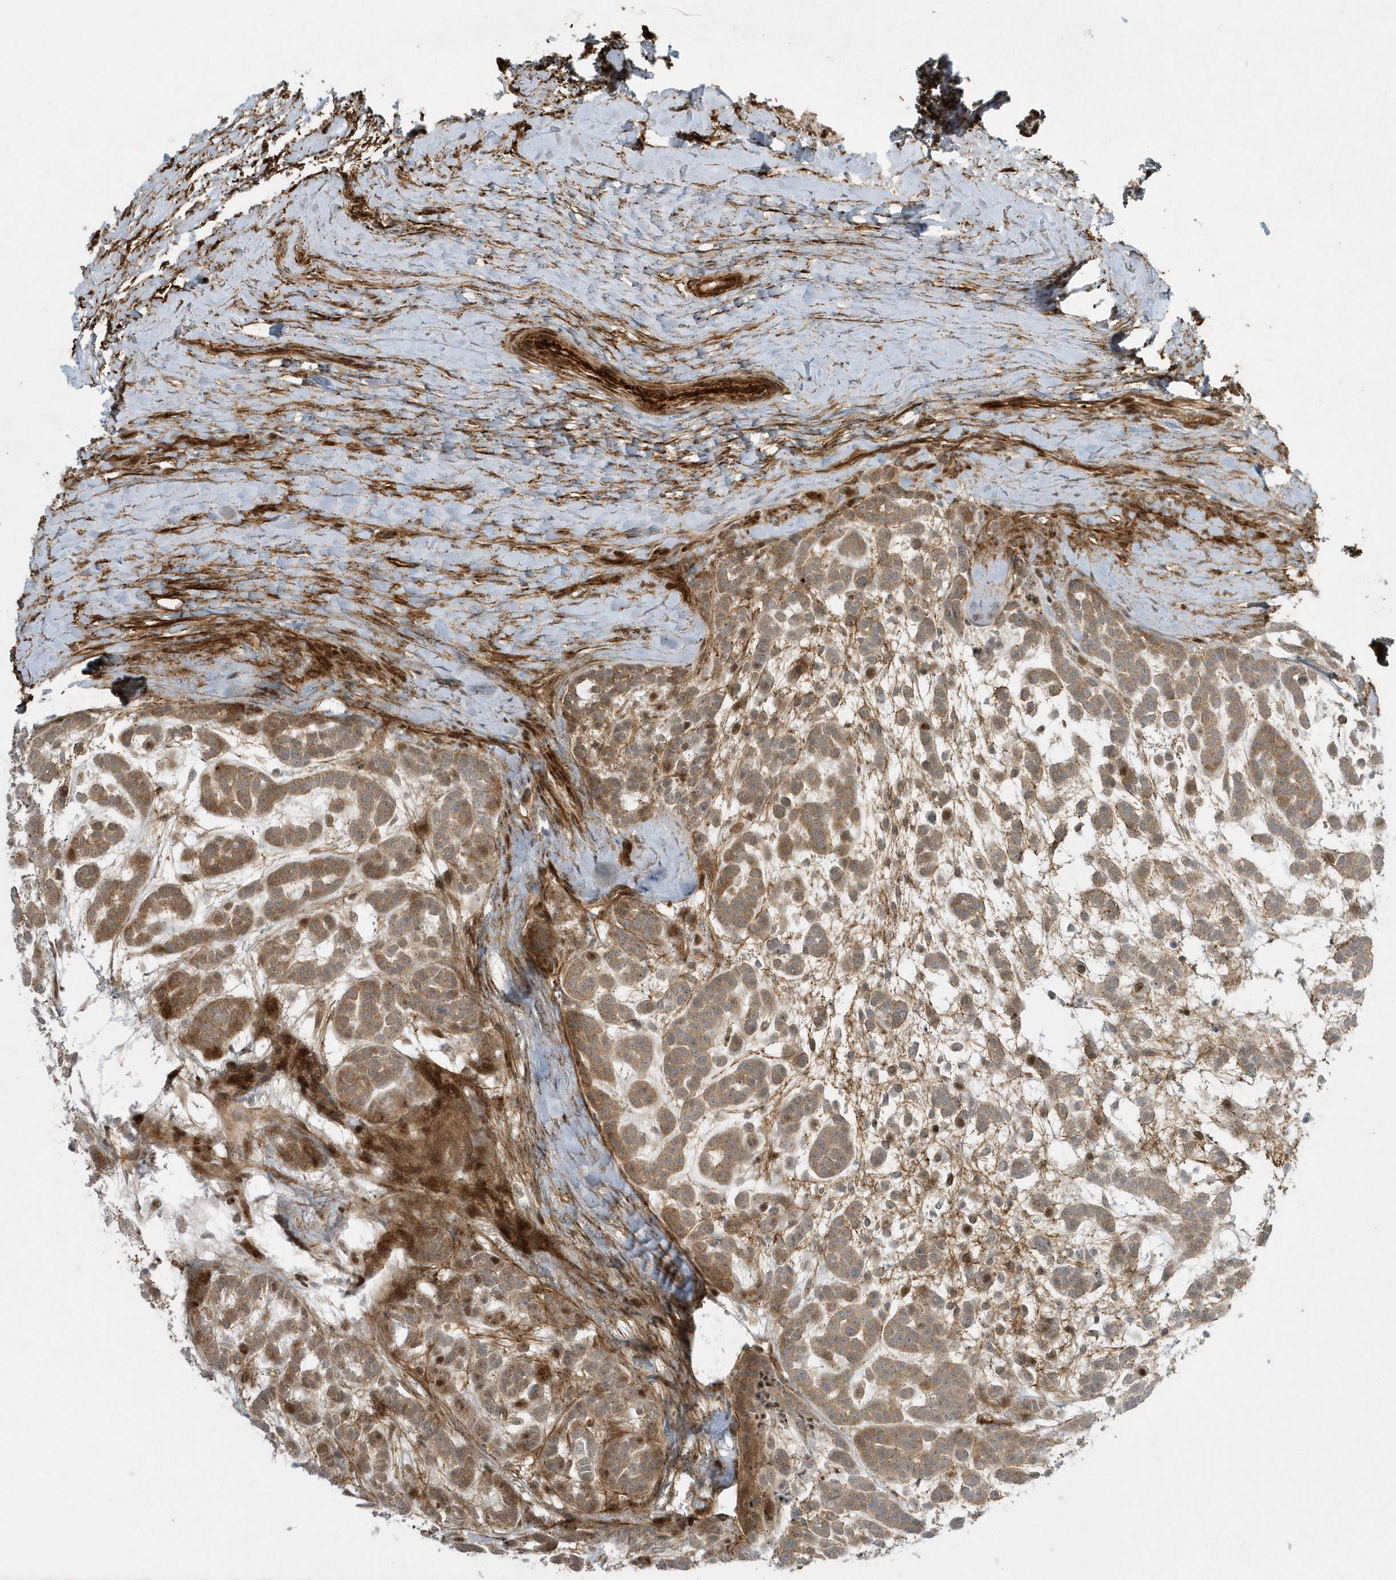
{"staining": {"intensity": "moderate", "quantity": ">75%", "location": "cytoplasmic/membranous"}, "tissue": "head and neck cancer", "cell_type": "Tumor cells", "image_type": "cancer", "snomed": [{"axis": "morphology", "description": "Adenocarcinoma, NOS"}, {"axis": "morphology", "description": "Adenoma, NOS"}, {"axis": "topography", "description": "Head-Neck"}], "caption": "Immunohistochemistry photomicrograph of human head and neck adenoma stained for a protein (brown), which displays medium levels of moderate cytoplasmic/membranous positivity in about >75% of tumor cells.", "gene": "MASP2", "patient": {"sex": "female", "age": 55}}